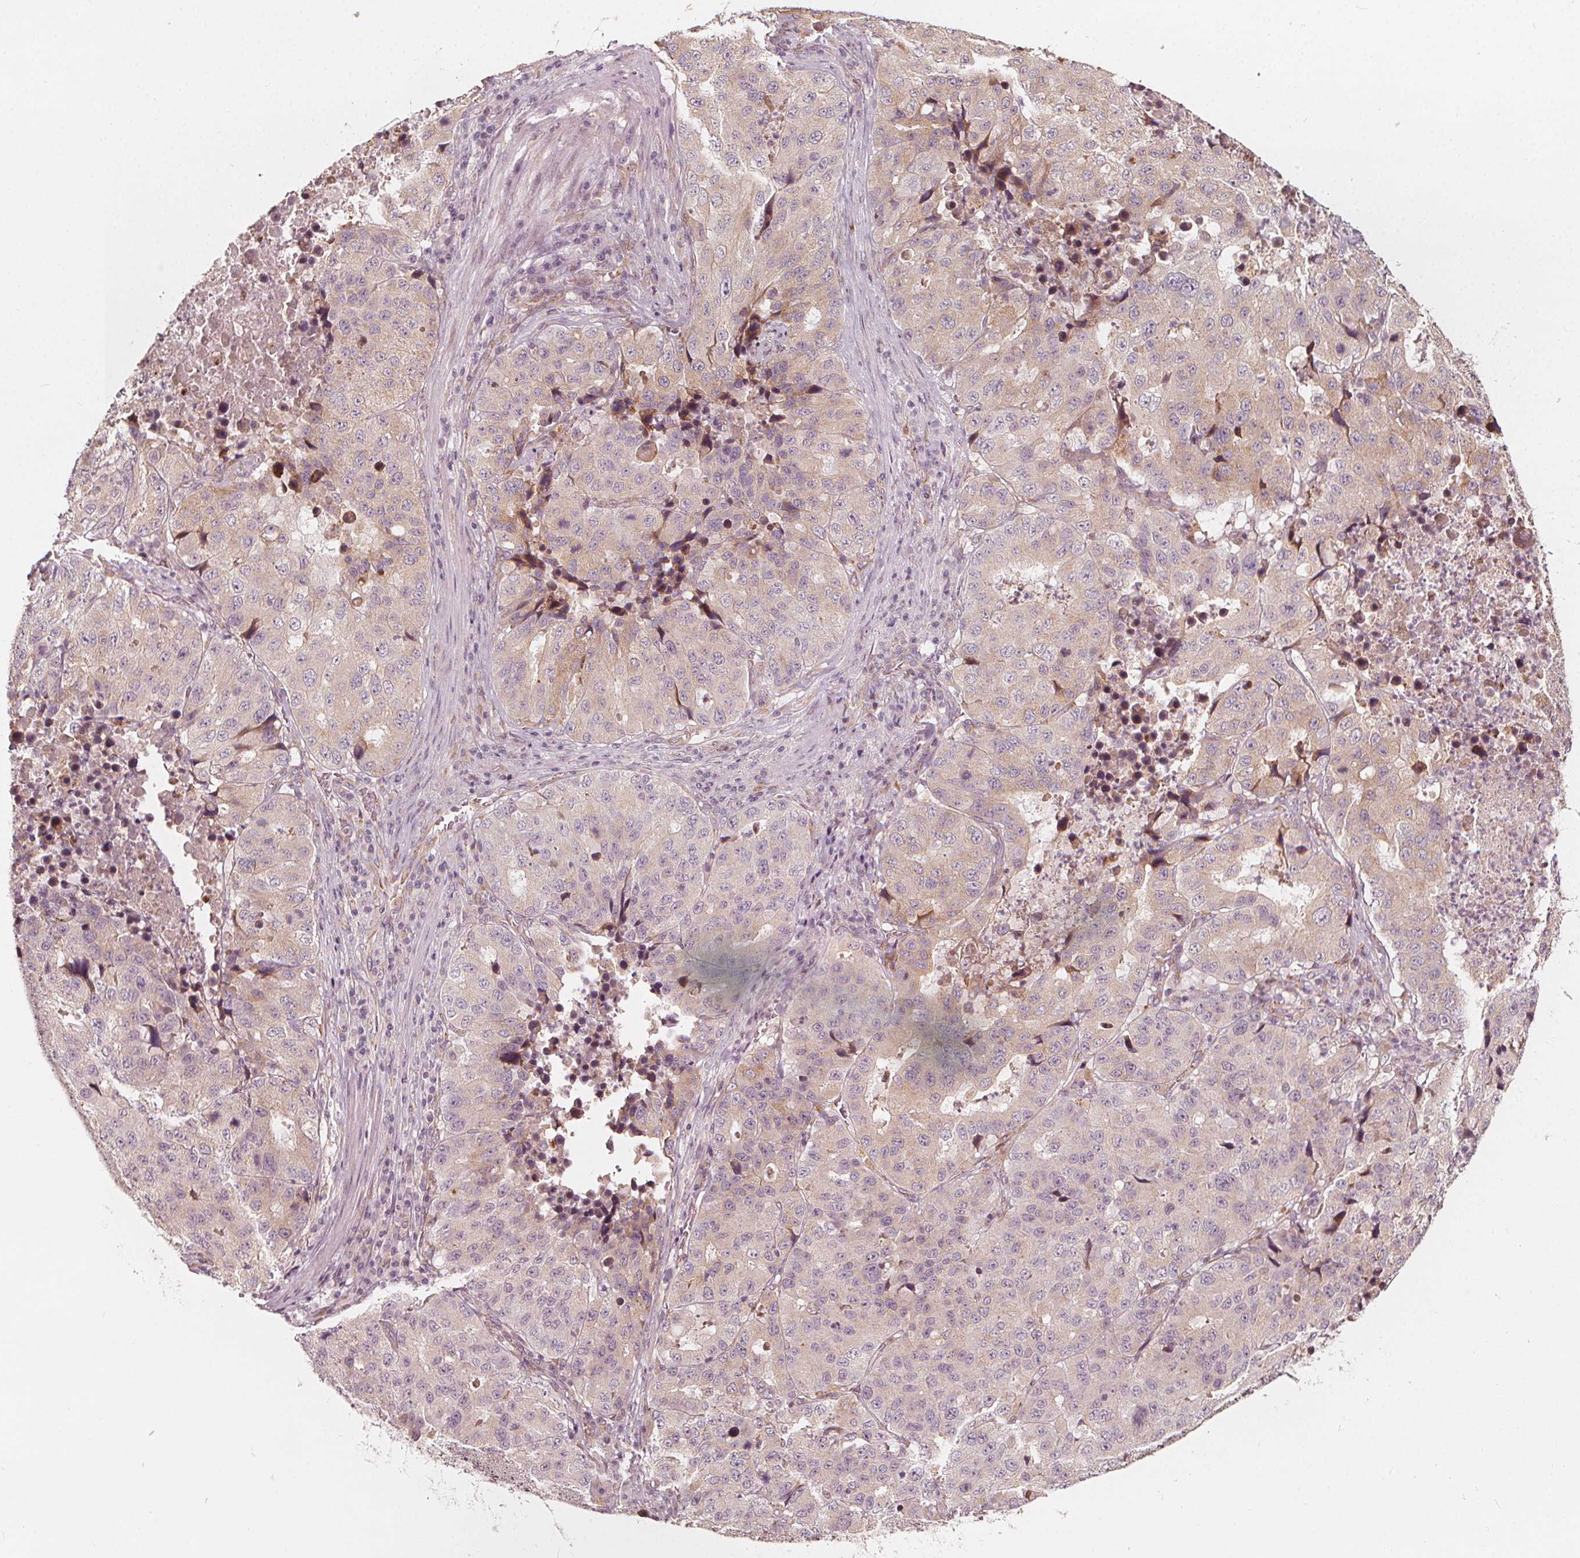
{"staining": {"intensity": "negative", "quantity": "none", "location": "none"}, "tissue": "stomach cancer", "cell_type": "Tumor cells", "image_type": "cancer", "snomed": [{"axis": "morphology", "description": "Adenocarcinoma, NOS"}, {"axis": "topography", "description": "Stomach"}], "caption": "This is an immunohistochemistry histopathology image of stomach cancer. There is no positivity in tumor cells.", "gene": "NPC1L1", "patient": {"sex": "male", "age": 71}}